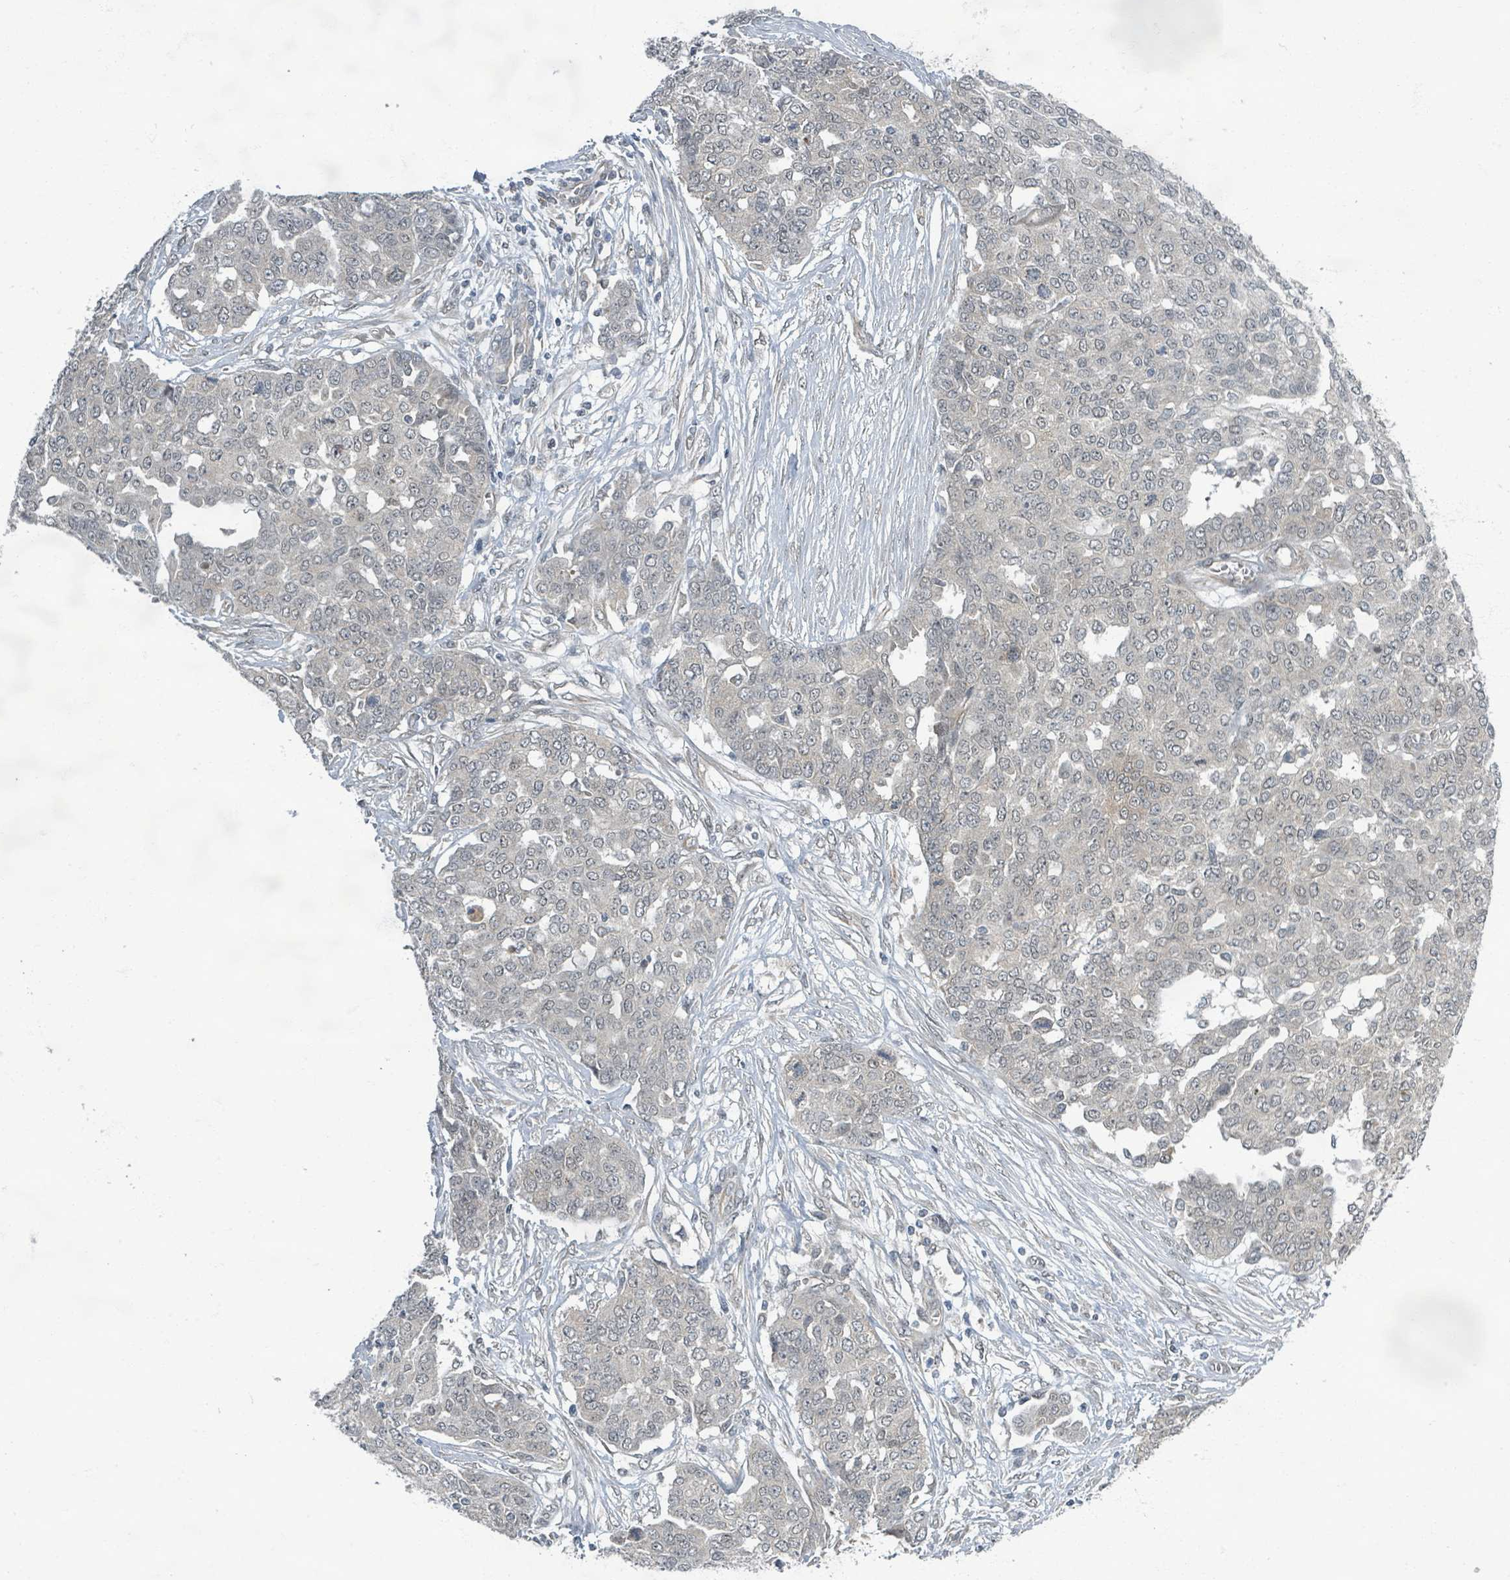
{"staining": {"intensity": "negative", "quantity": "none", "location": "none"}, "tissue": "ovarian cancer", "cell_type": "Tumor cells", "image_type": "cancer", "snomed": [{"axis": "morphology", "description": "Cystadenocarcinoma, serous, NOS"}, {"axis": "topography", "description": "Soft tissue"}, {"axis": "topography", "description": "Ovary"}], "caption": "High magnification brightfield microscopy of ovarian serous cystadenocarcinoma stained with DAB (brown) and counterstained with hematoxylin (blue): tumor cells show no significant expression.", "gene": "INTS15", "patient": {"sex": "female", "age": 57}}